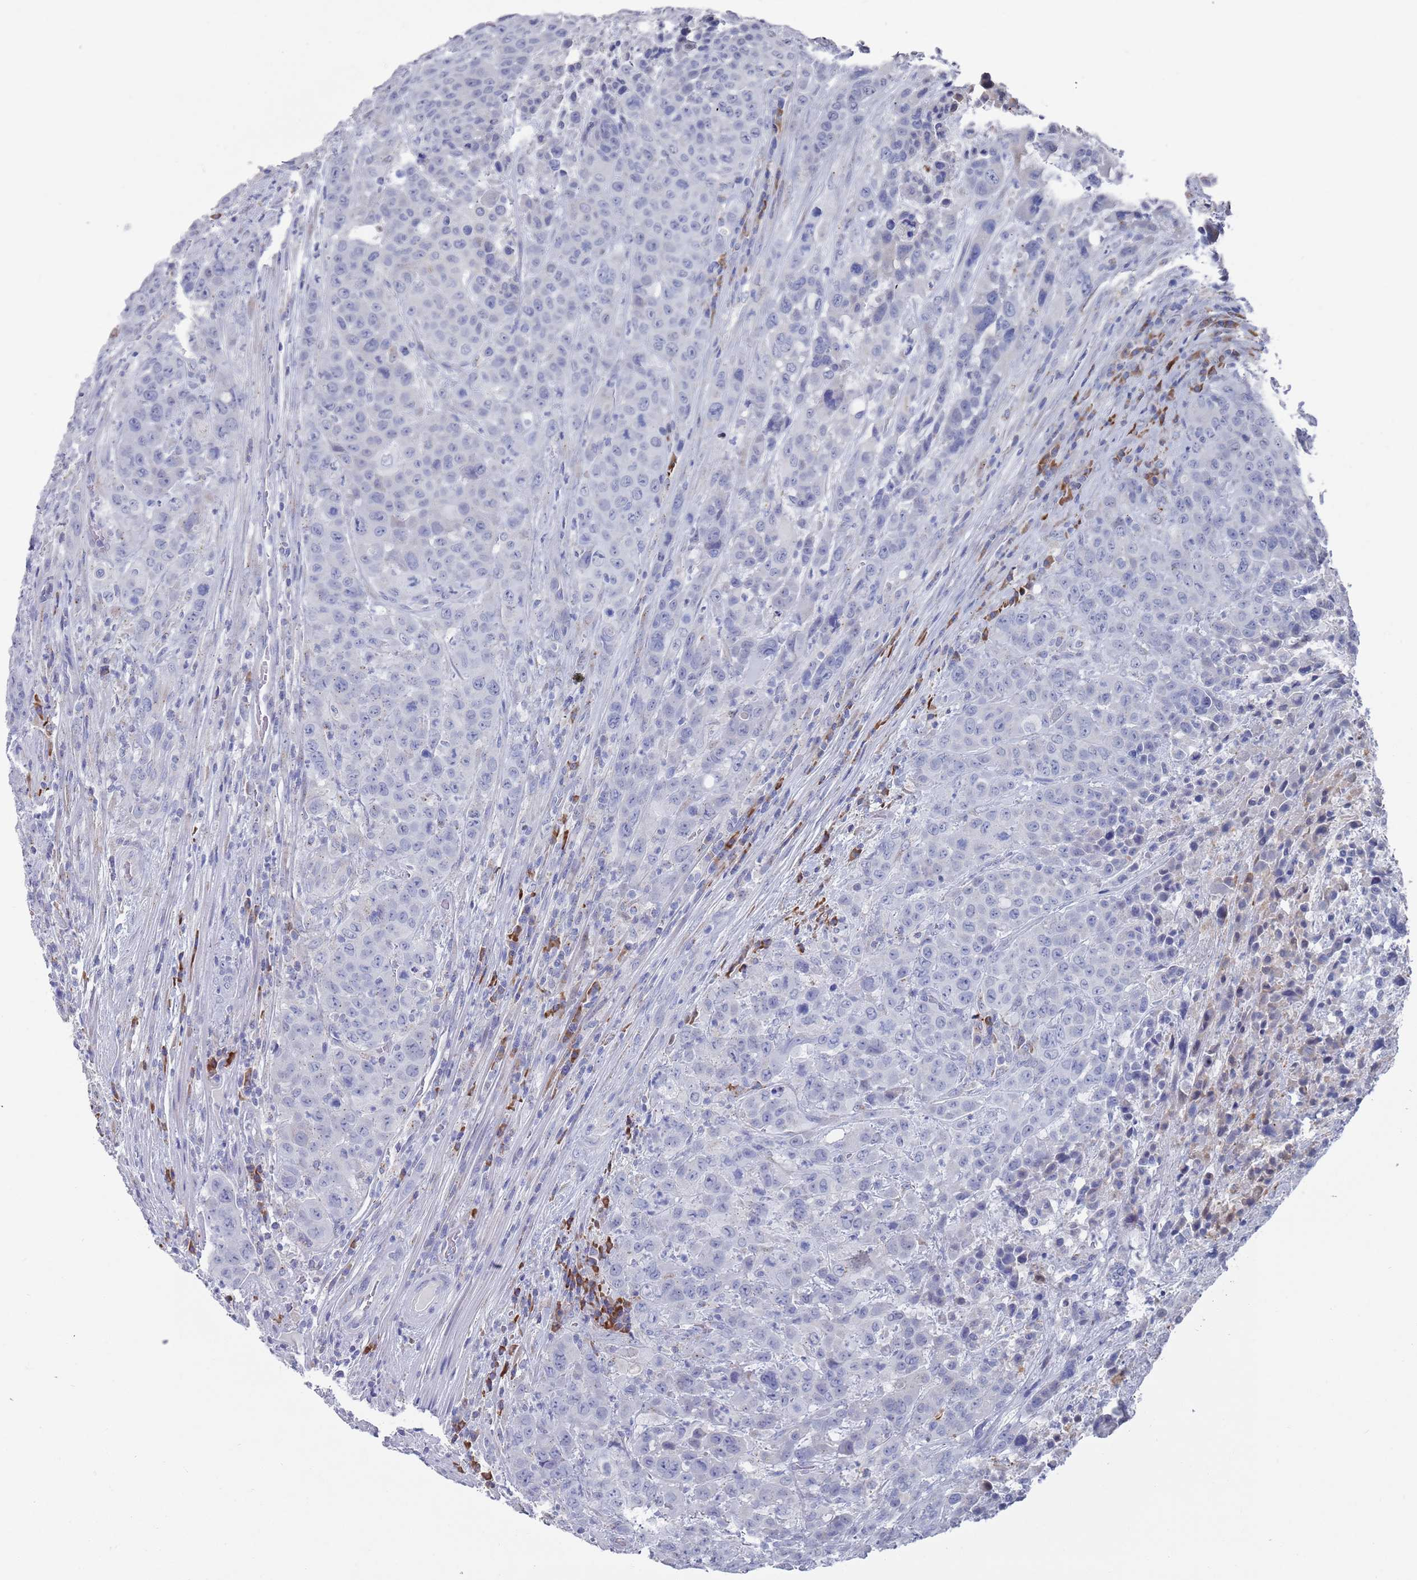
{"staining": {"intensity": "negative", "quantity": "none", "location": "none"}, "tissue": "colorectal cancer", "cell_type": "Tumor cells", "image_type": "cancer", "snomed": [{"axis": "morphology", "description": "Adenocarcinoma, NOS"}, {"axis": "topography", "description": "Colon"}], "caption": "DAB (3,3'-diaminobenzidine) immunohistochemical staining of human colorectal adenocarcinoma exhibits no significant positivity in tumor cells.", "gene": "MAT1A", "patient": {"sex": "male", "age": 62}}